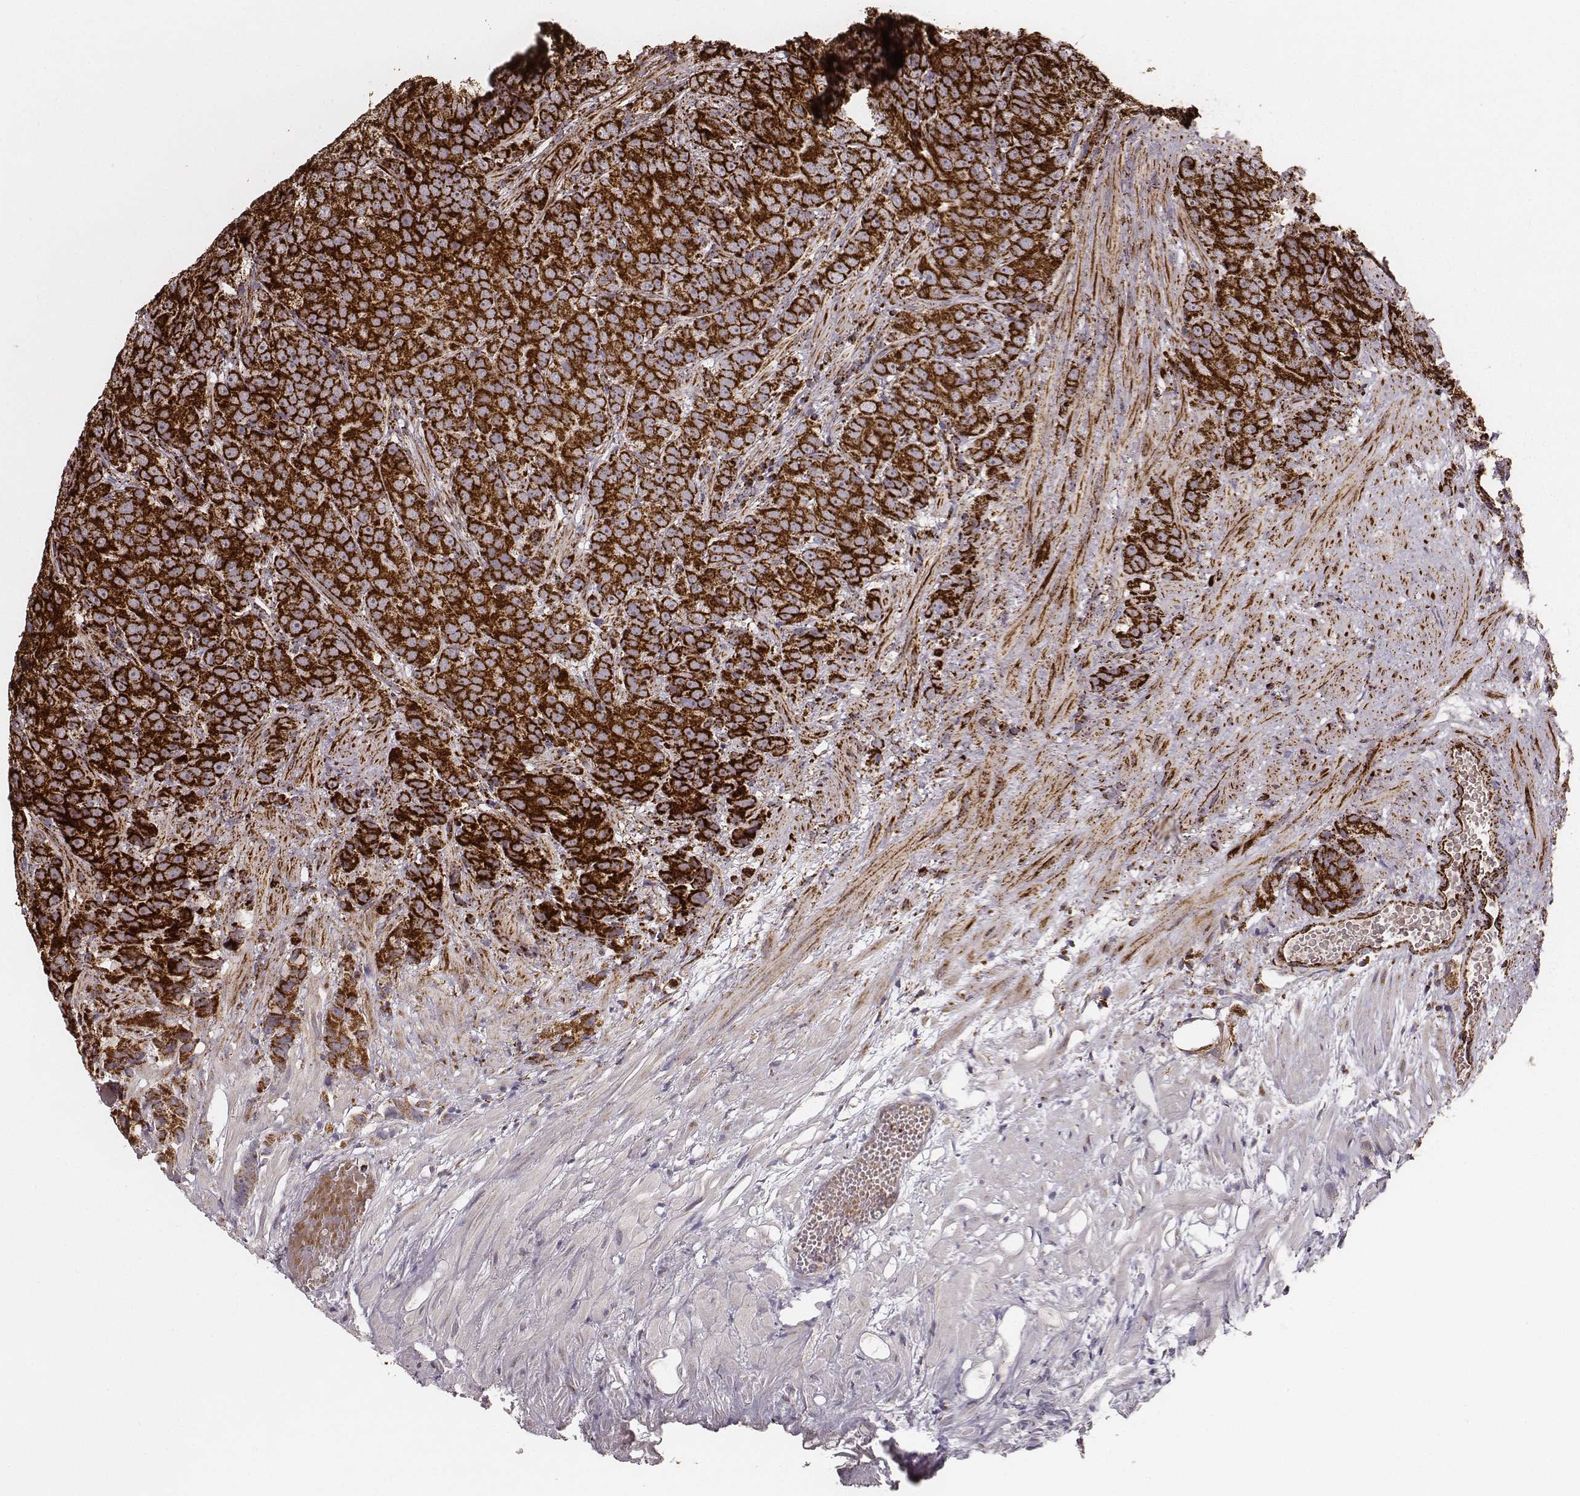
{"staining": {"intensity": "strong", "quantity": ">75%", "location": "cytoplasmic/membranous"}, "tissue": "prostate cancer", "cell_type": "Tumor cells", "image_type": "cancer", "snomed": [{"axis": "morphology", "description": "Adenocarcinoma, High grade"}, {"axis": "topography", "description": "Prostate"}], "caption": "The photomicrograph reveals immunohistochemical staining of prostate cancer (adenocarcinoma (high-grade)). There is strong cytoplasmic/membranous positivity is identified in about >75% of tumor cells.", "gene": "TUFM", "patient": {"sex": "male", "age": 90}}